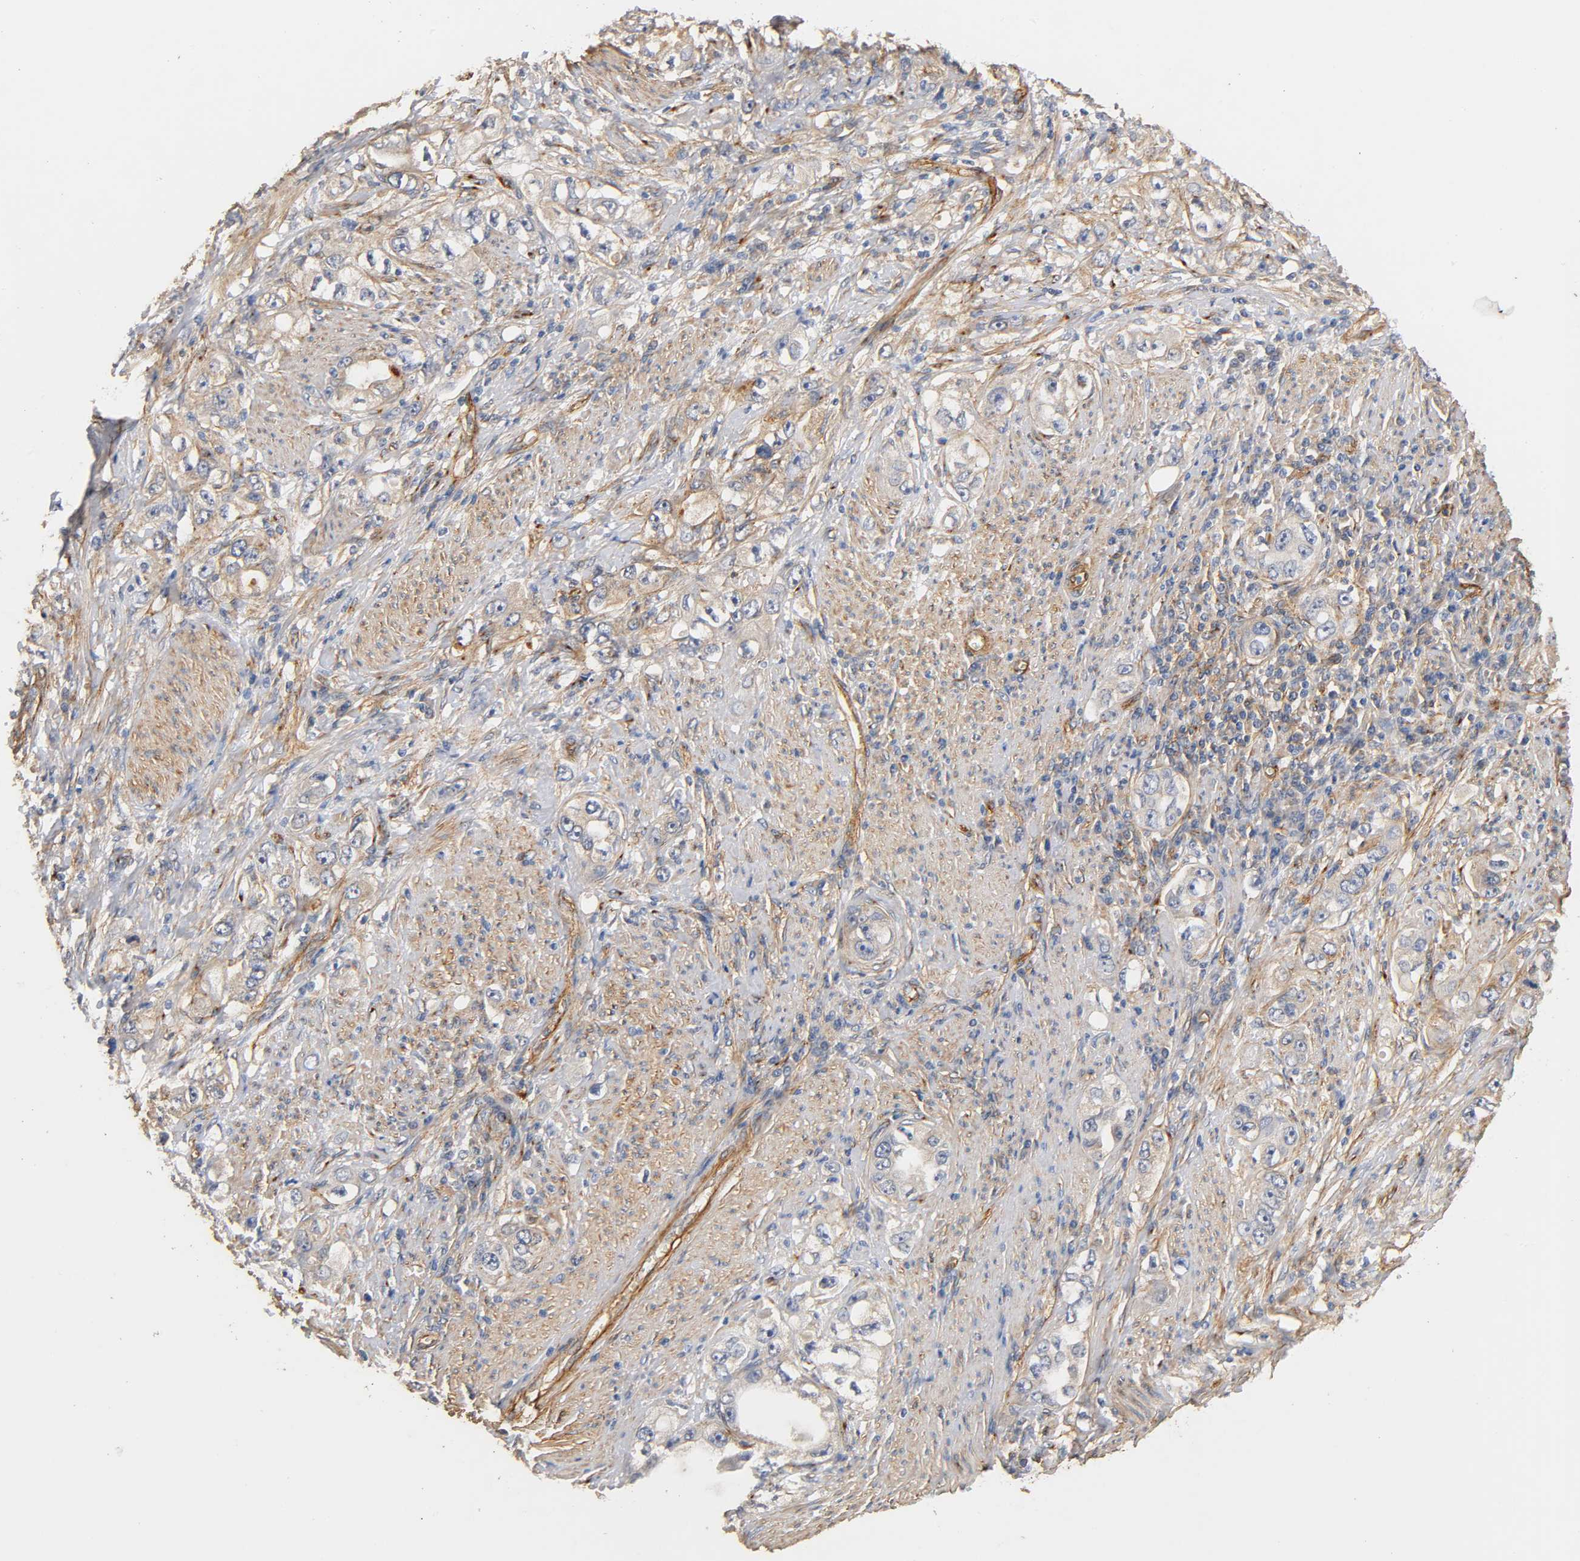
{"staining": {"intensity": "weak", "quantity": "25%-75%", "location": "cytoplasmic/membranous"}, "tissue": "stomach cancer", "cell_type": "Tumor cells", "image_type": "cancer", "snomed": [{"axis": "morphology", "description": "Adenocarcinoma, NOS"}, {"axis": "topography", "description": "Stomach, lower"}], "caption": "Immunohistochemical staining of human stomach cancer (adenocarcinoma) demonstrates low levels of weak cytoplasmic/membranous staining in approximately 25%-75% of tumor cells. The protein is shown in brown color, while the nuclei are stained blue.", "gene": "IFITM3", "patient": {"sex": "female", "age": 93}}